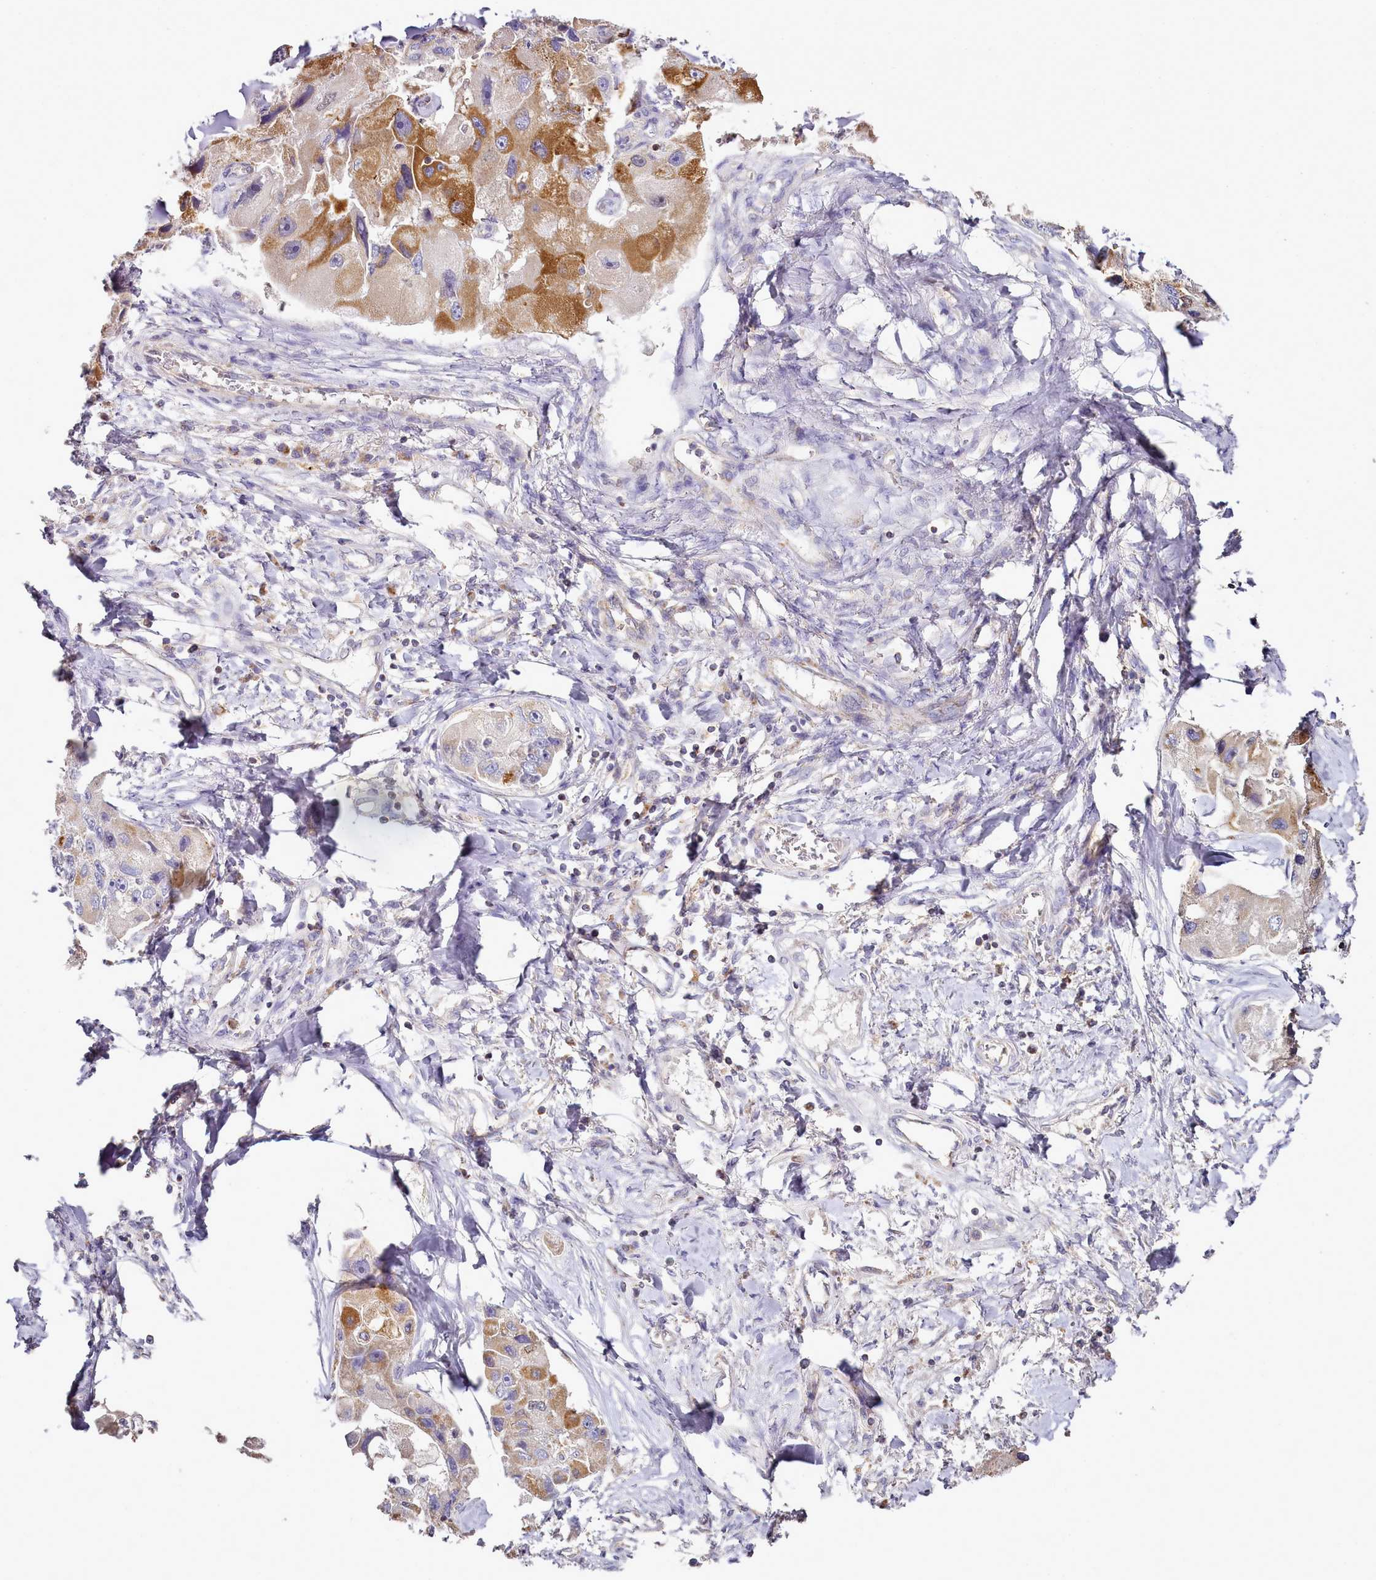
{"staining": {"intensity": "strong", "quantity": "<25%", "location": "cytoplasmic/membranous"}, "tissue": "lung cancer", "cell_type": "Tumor cells", "image_type": "cancer", "snomed": [{"axis": "morphology", "description": "Adenocarcinoma, NOS"}, {"axis": "topography", "description": "Lung"}], "caption": "About <25% of tumor cells in human lung cancer display strong cytoplasmic/membranous protein expression as visualized by brown immunohistochemical staining.", "gene": "ACSS1", "patient": {"sex": "female", "age": 54}}